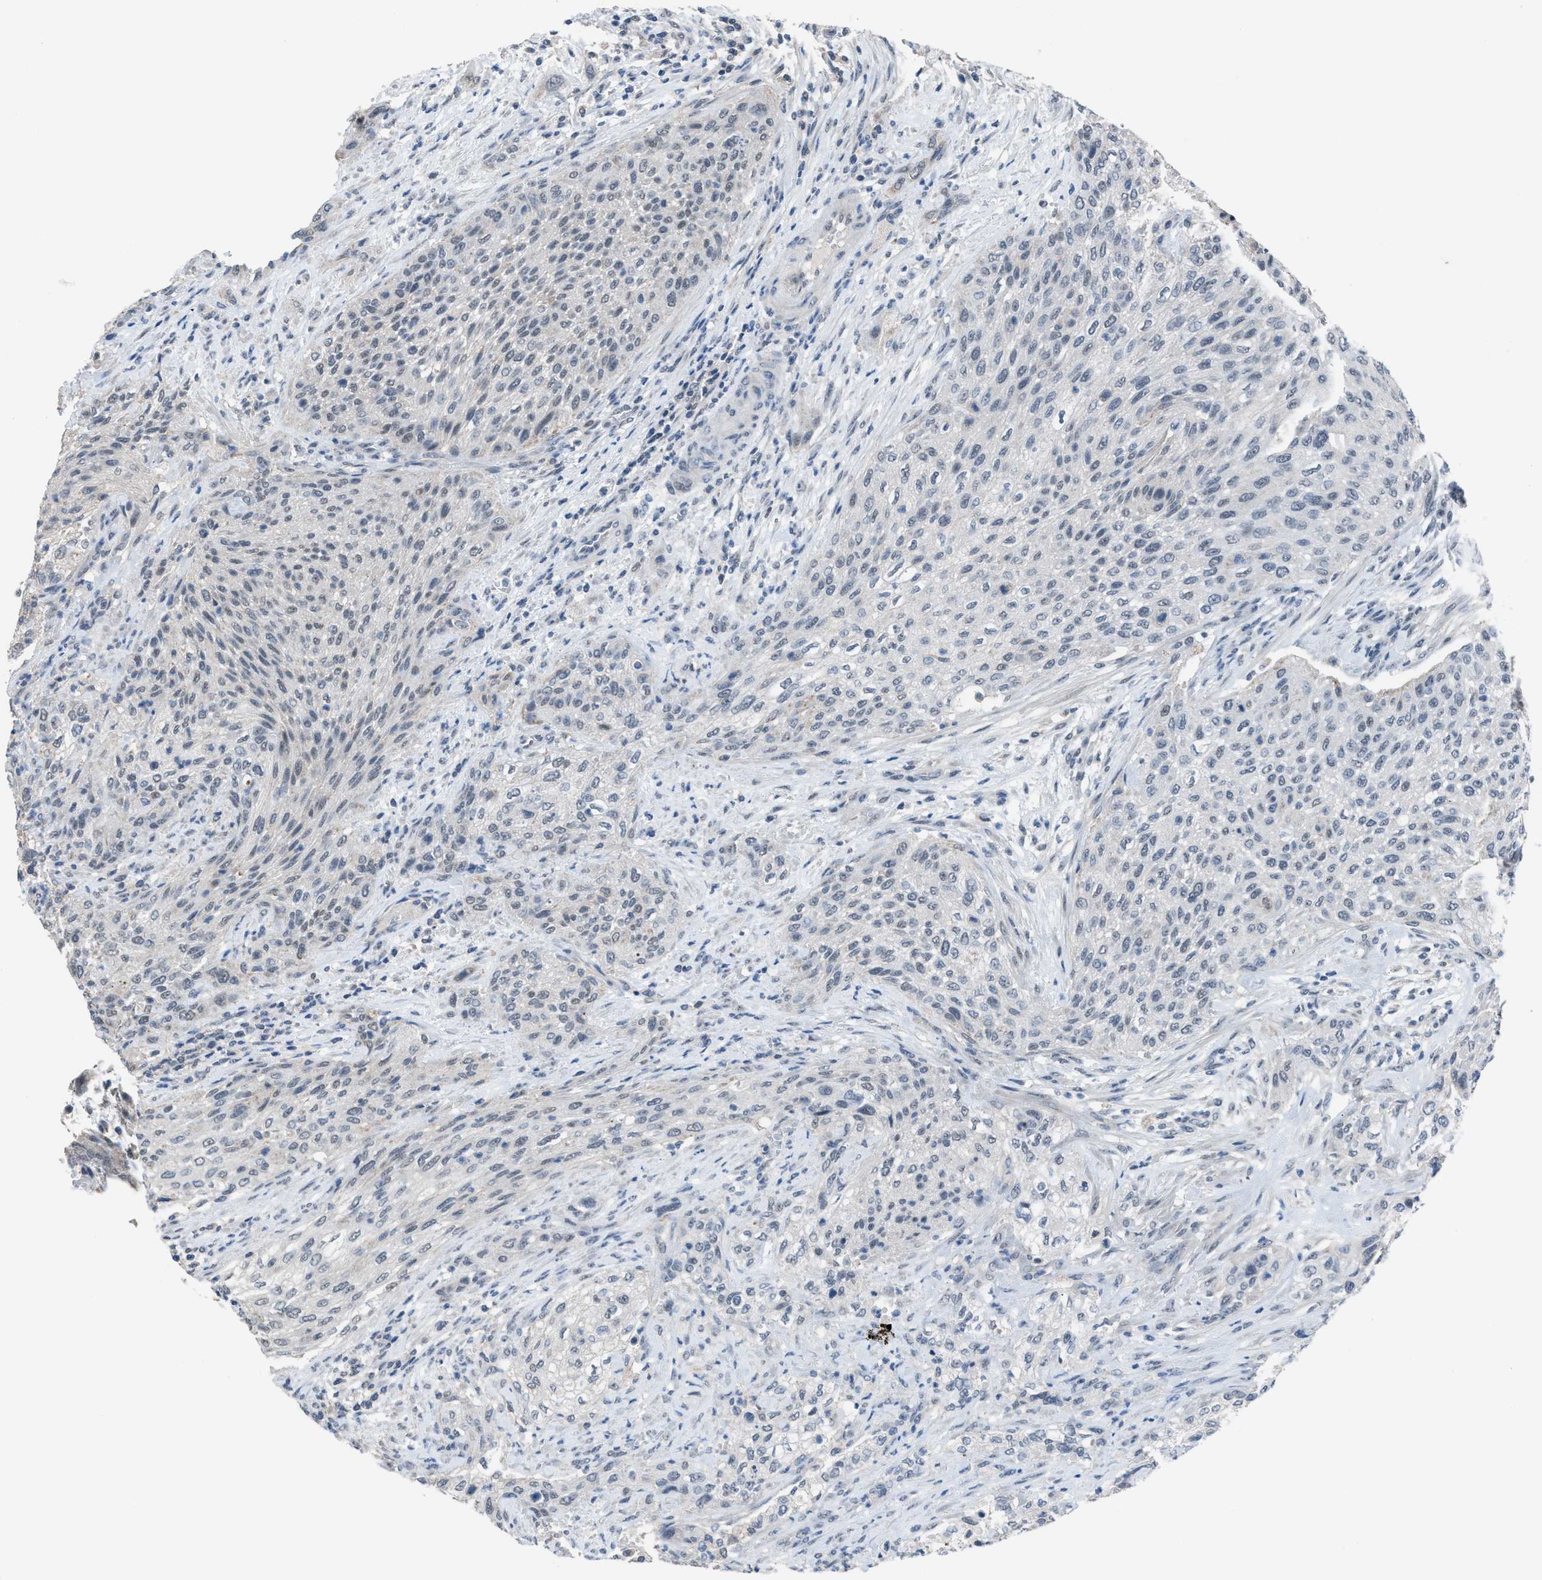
{"staining": {"intensity": "weak", "quantity": "<25%", "location": "cytoplasmic/membranous"}, "tissue": "urothelial cancer", "cell_type": "Tumor cells", "image_type": "cancer", "snomed": [{"axis": "morphology", "description": "Urothelial carcinoma, Low grade"}, {"axis": "morphology", "description": "Urothelial carcinoma, High grade"}, {"axis": "topography", "description": "Urinary bladder"}], "caption": "High power microscopy image of an IHC photomicrograph of high-grade urothelial carcinoma, revealing no significant staining in tumor cells.", "gene": "ANAPC11", "patient": {"sex": "male", "age": 35}}